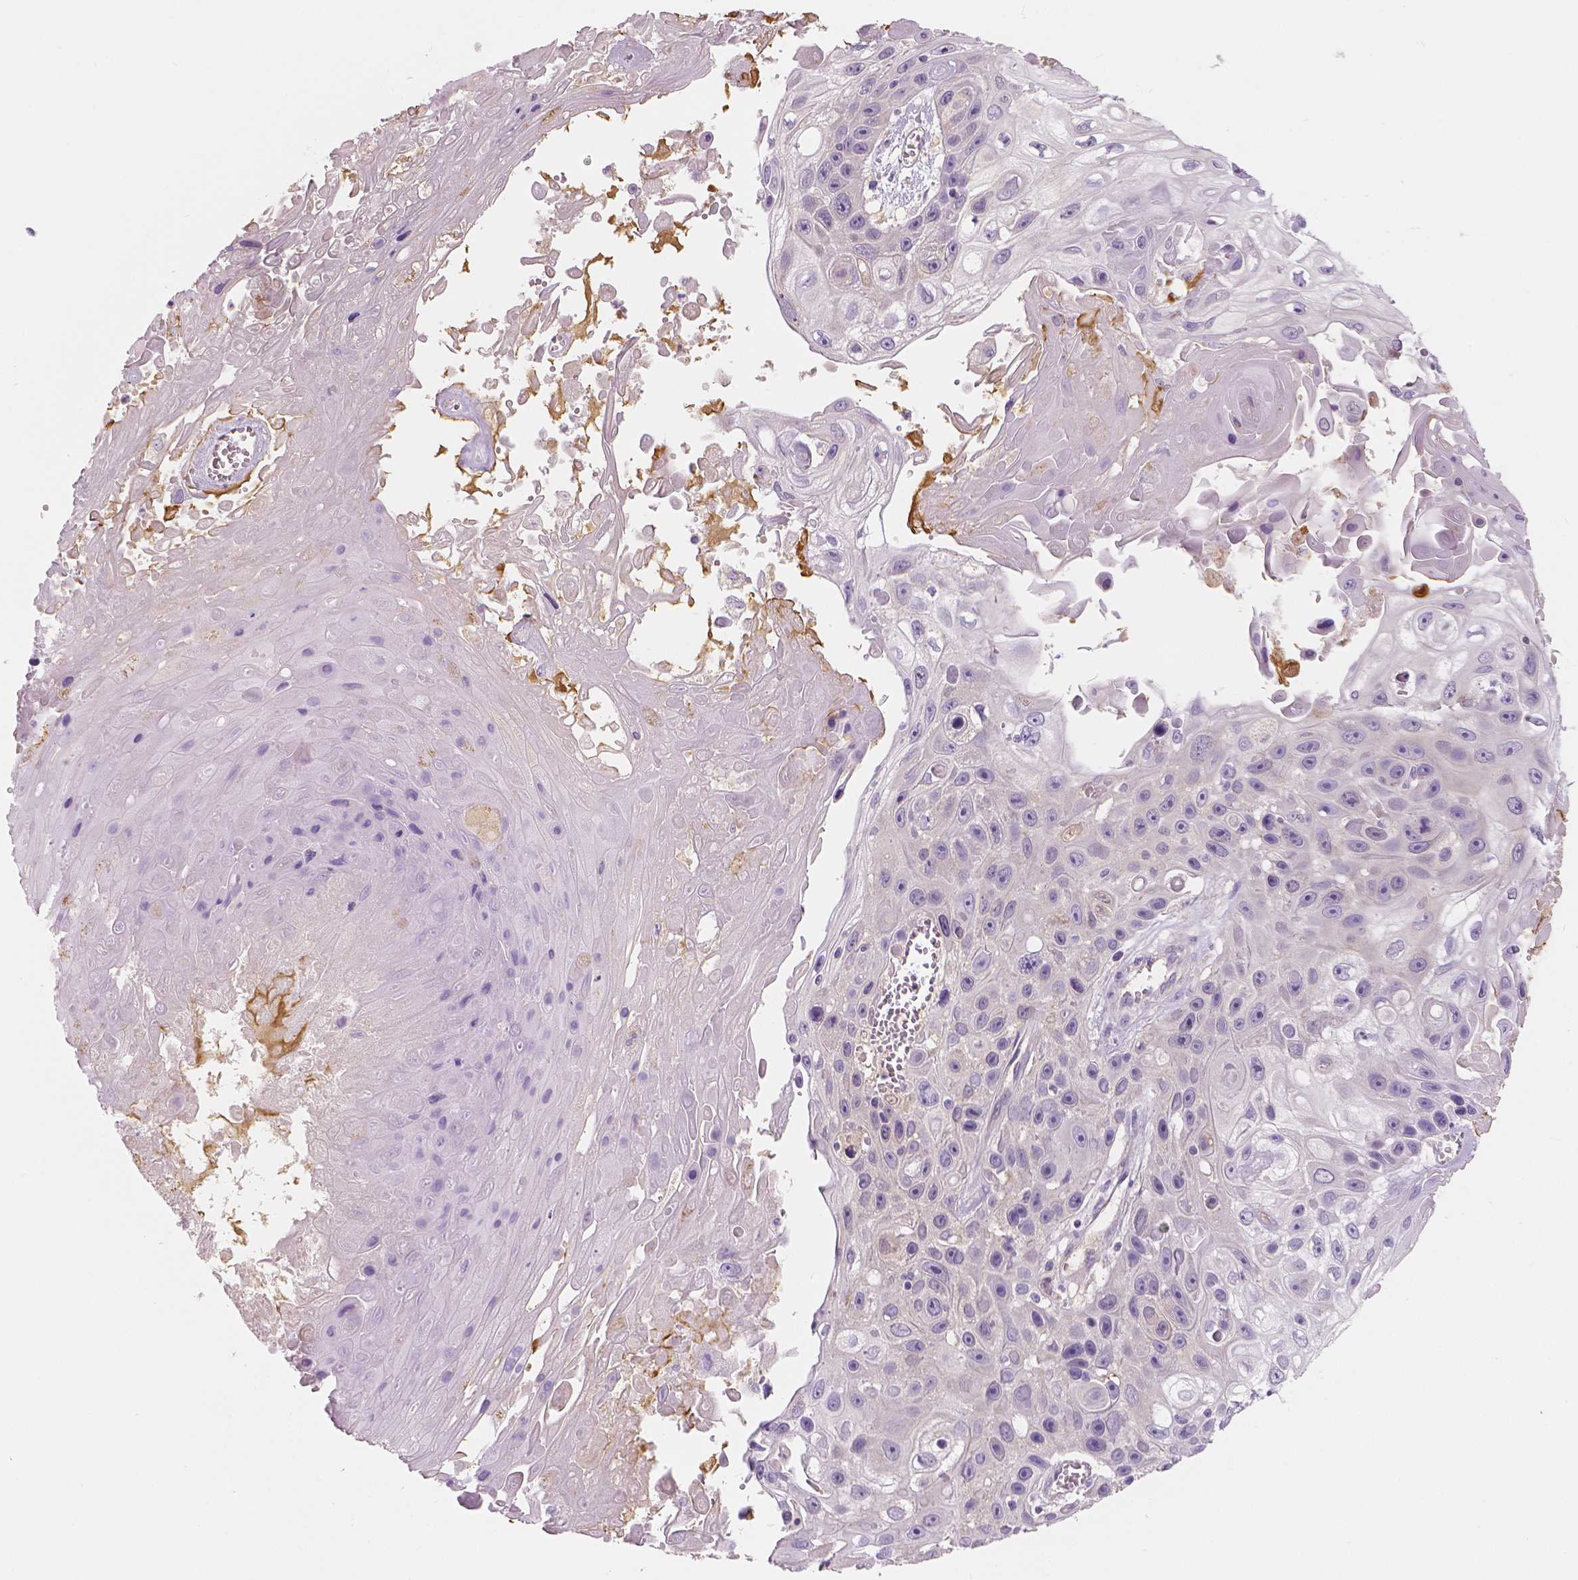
{"staining": {"intensity": "negative", "quantity": "none", "location": "none"}, "tissue": "skin cancer", "cell_type": "Tumor cells", "image_type": "cancer", "snomed": [{"axis": "morphology", "description": "Squamous cell carcinoma, NOS"}, {"axis": "topography", "description": "Skin"}], "caption": "A high-resolution micrograph shows immunohistochemistry staining of squamous cell carcinoma (skin), which shows no significant staining in tumor cells.", "gene": "APOA4", "patient": {"sex": "male", "age": 82}}